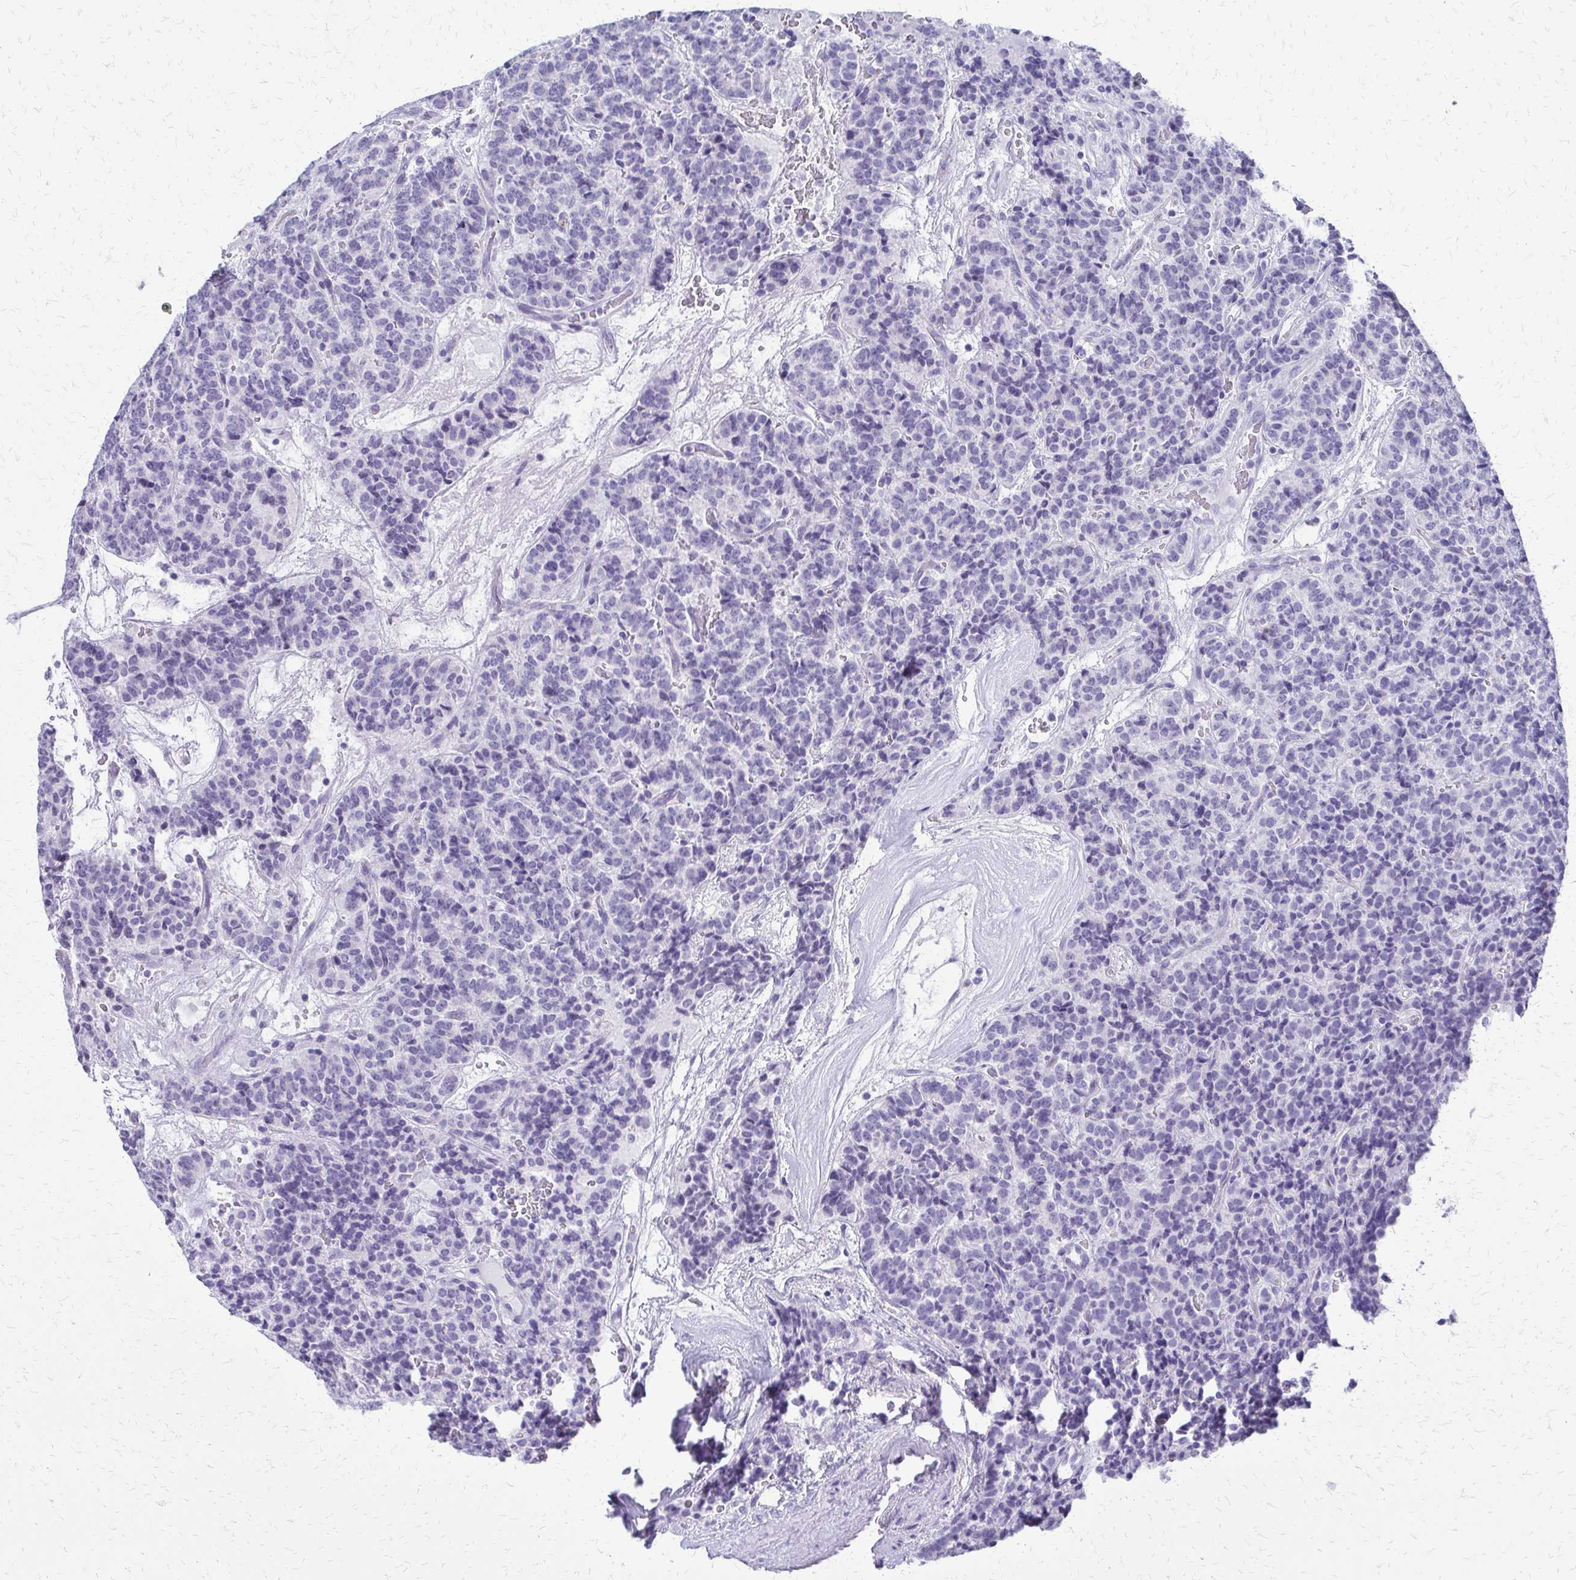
{"staining": {"intensity": "negative", "quantity": "none", "location": "none"}, "tissue": "carcinoid", "cell_type": "Tumor cells", "image_type": "cancer", "snomed": [{"axis": "morphology", "description": "Carcinoid, malignant, NOS"}, {"axis": "topography", "description": "Pancreas"}], "caption": "The immunohistochemistry image has no significant expression in tumor cells of carcinoid tissue. (Immunohistochemistry, brightfield microscopy, high magnification).", "gene": "FAM162B", "patient": {"sex": "male", "age": 36}}